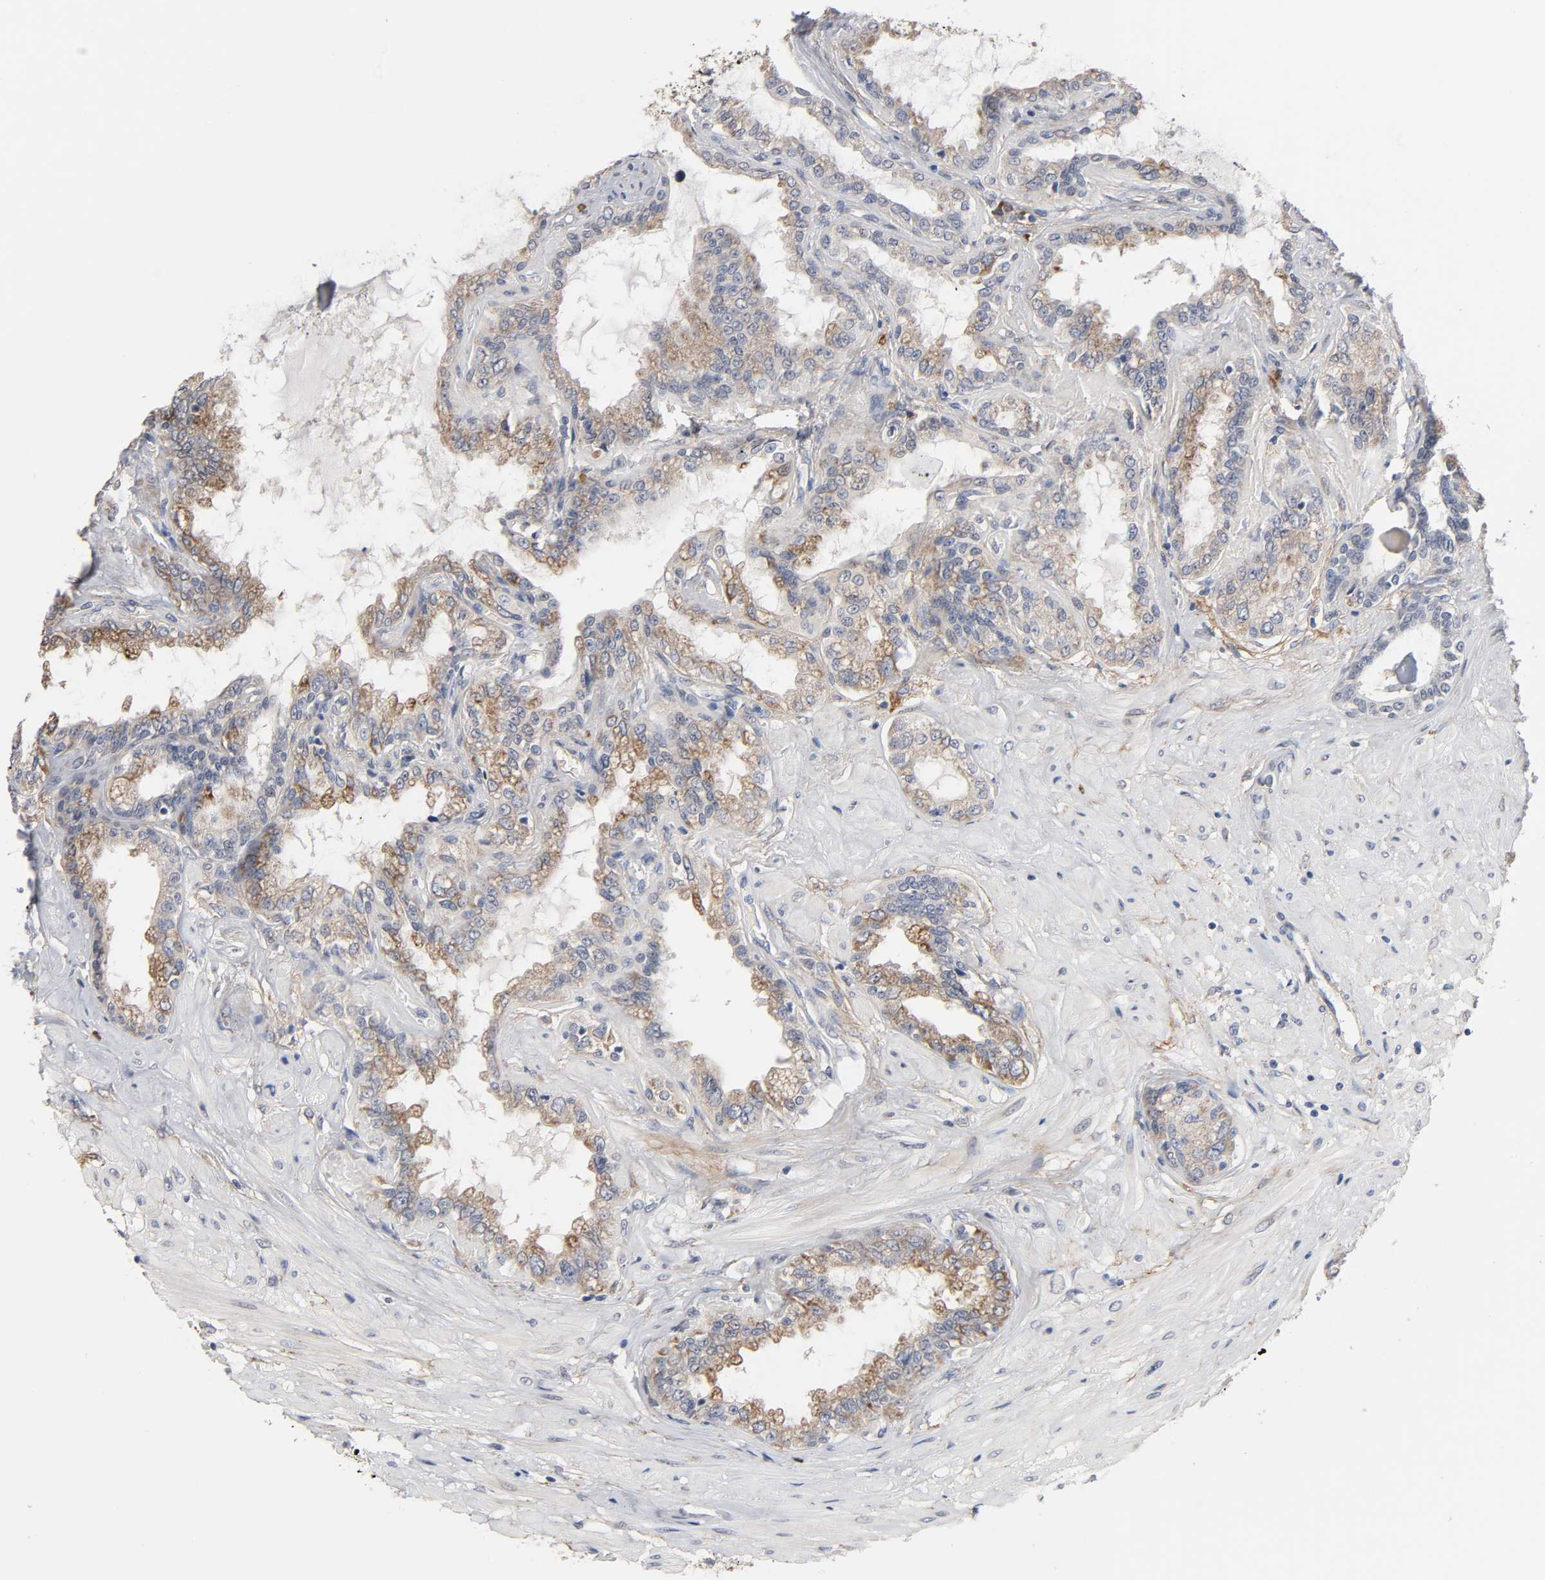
{"staining": {"intensity": "moderate", "quantity": "25%-75%", "location": "cytoplasmic/membranous"}, "tissue": "seminal vesicle", "cell_type": "Glandular cells", "image_type": "normal", "snomed": [{"axis": "morphology", "description": "Normal tissue, NOS"}, {"axis": "morphology", "description": "Inflammation, NOS"}, {"axis": "topography", "description": "Urinary bladder"}, {"axis": "topography", "description": "Prostate"}, {"axis": "topography", "description": "Seminal veicle"}], "caption": "DAB (3,3'-diaminobenzidine) immunohistochemical staining of normal seminal vesicle reveals moderate cytoplasmic/membranous protein positivity in approximately 25%-75% of glandular cells. (brown staining indicates protein expression, while blue staining denotes nuclei).", "gene": "HDLBP", "patient": {"sex": "male", "age": 82}}